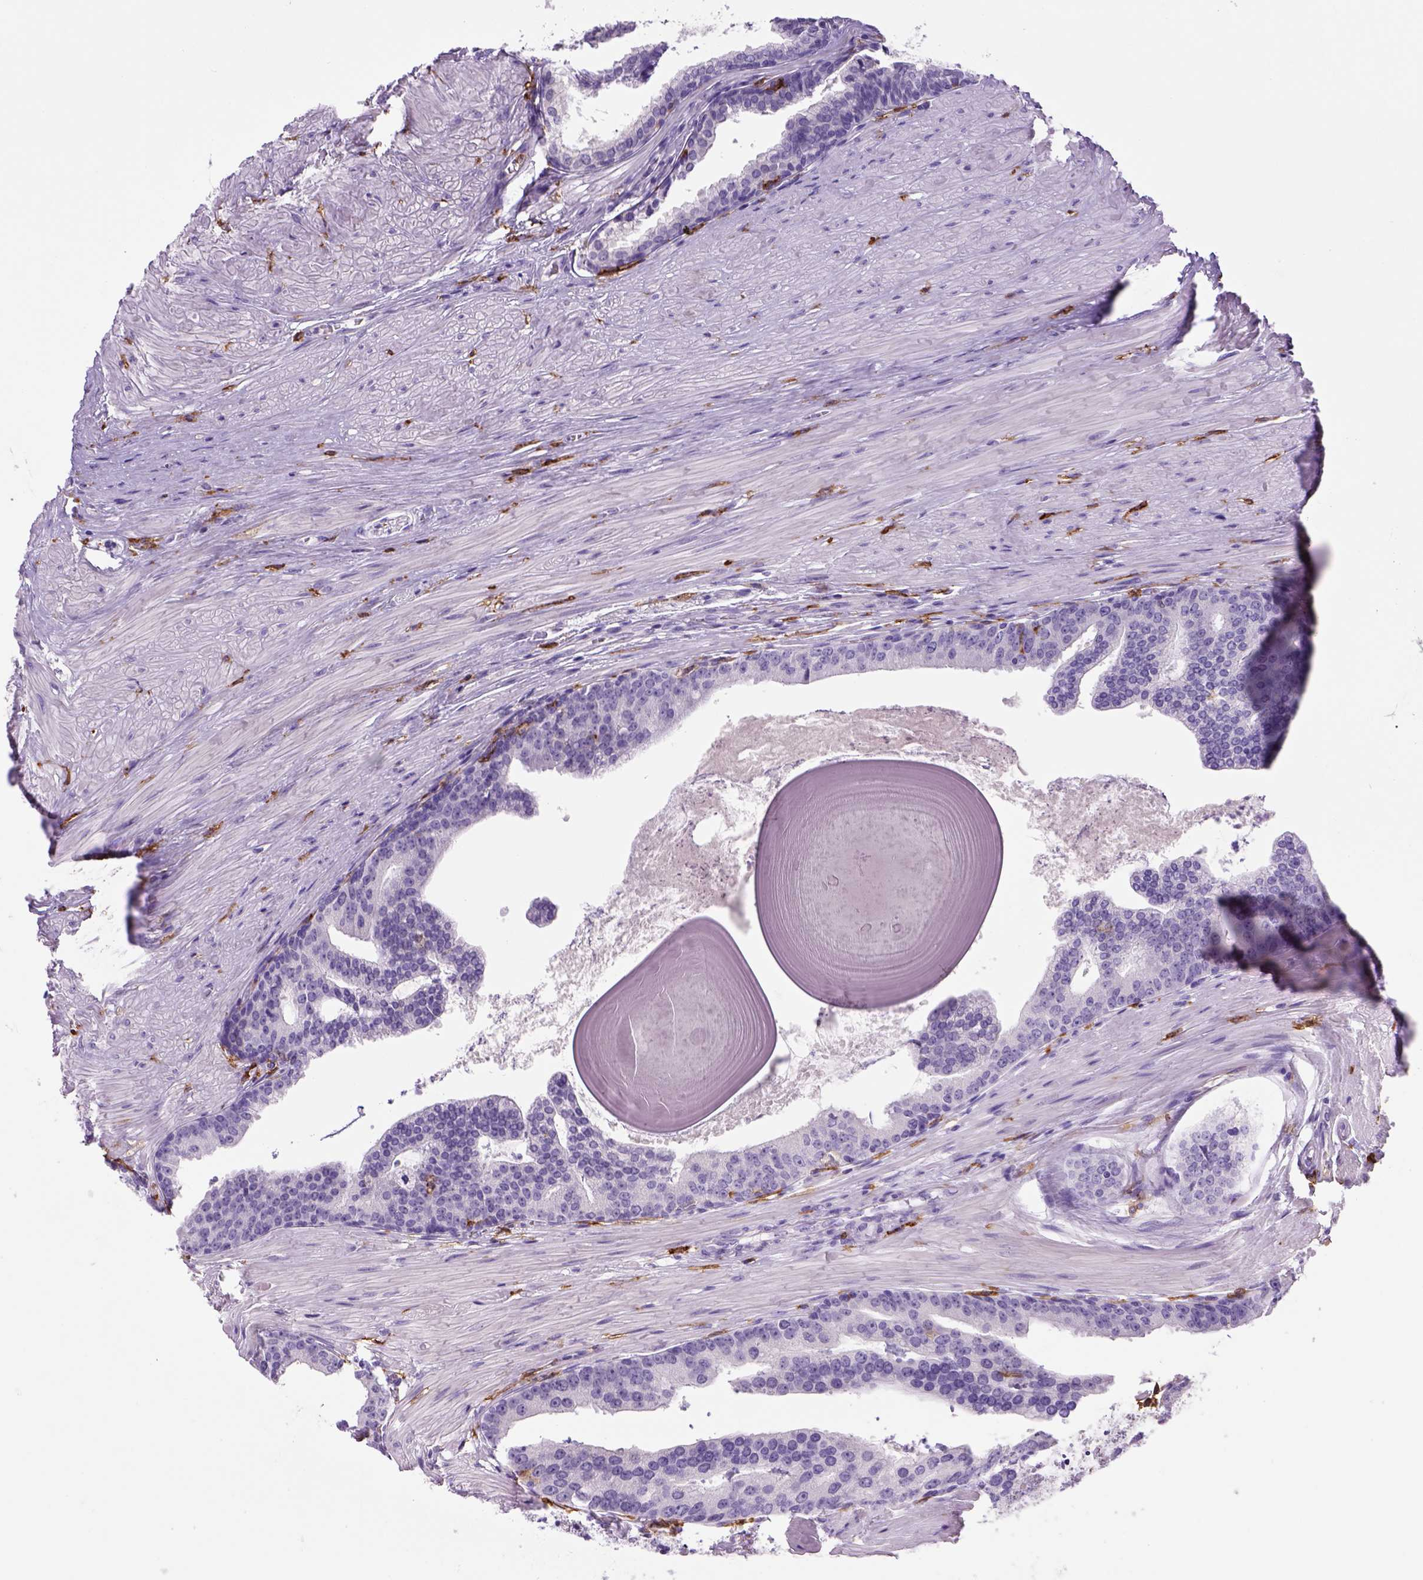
{"staining": {"intensity": "negative", "quantity": "none", "location": "none"}, "tissue": "prostate cancer", "cell_type": "Tumor cells", "image_type": "cancer", "snomed": [{"axis": "morphology", "description": "Adenocarcinoma, NOS"}, {"axis": "topography", "description": "Prostate and seminal vesicle, NOS"}, {"axis": "topography", "description": "Prostate"}], "caption": "High power microscopy photomicrograph of an IHC image of adenocarcinoma (prostate), revealing no significant staining in tumor cells.", "gene": "CD14", "patient": {"sex": "male", "age": 44}}